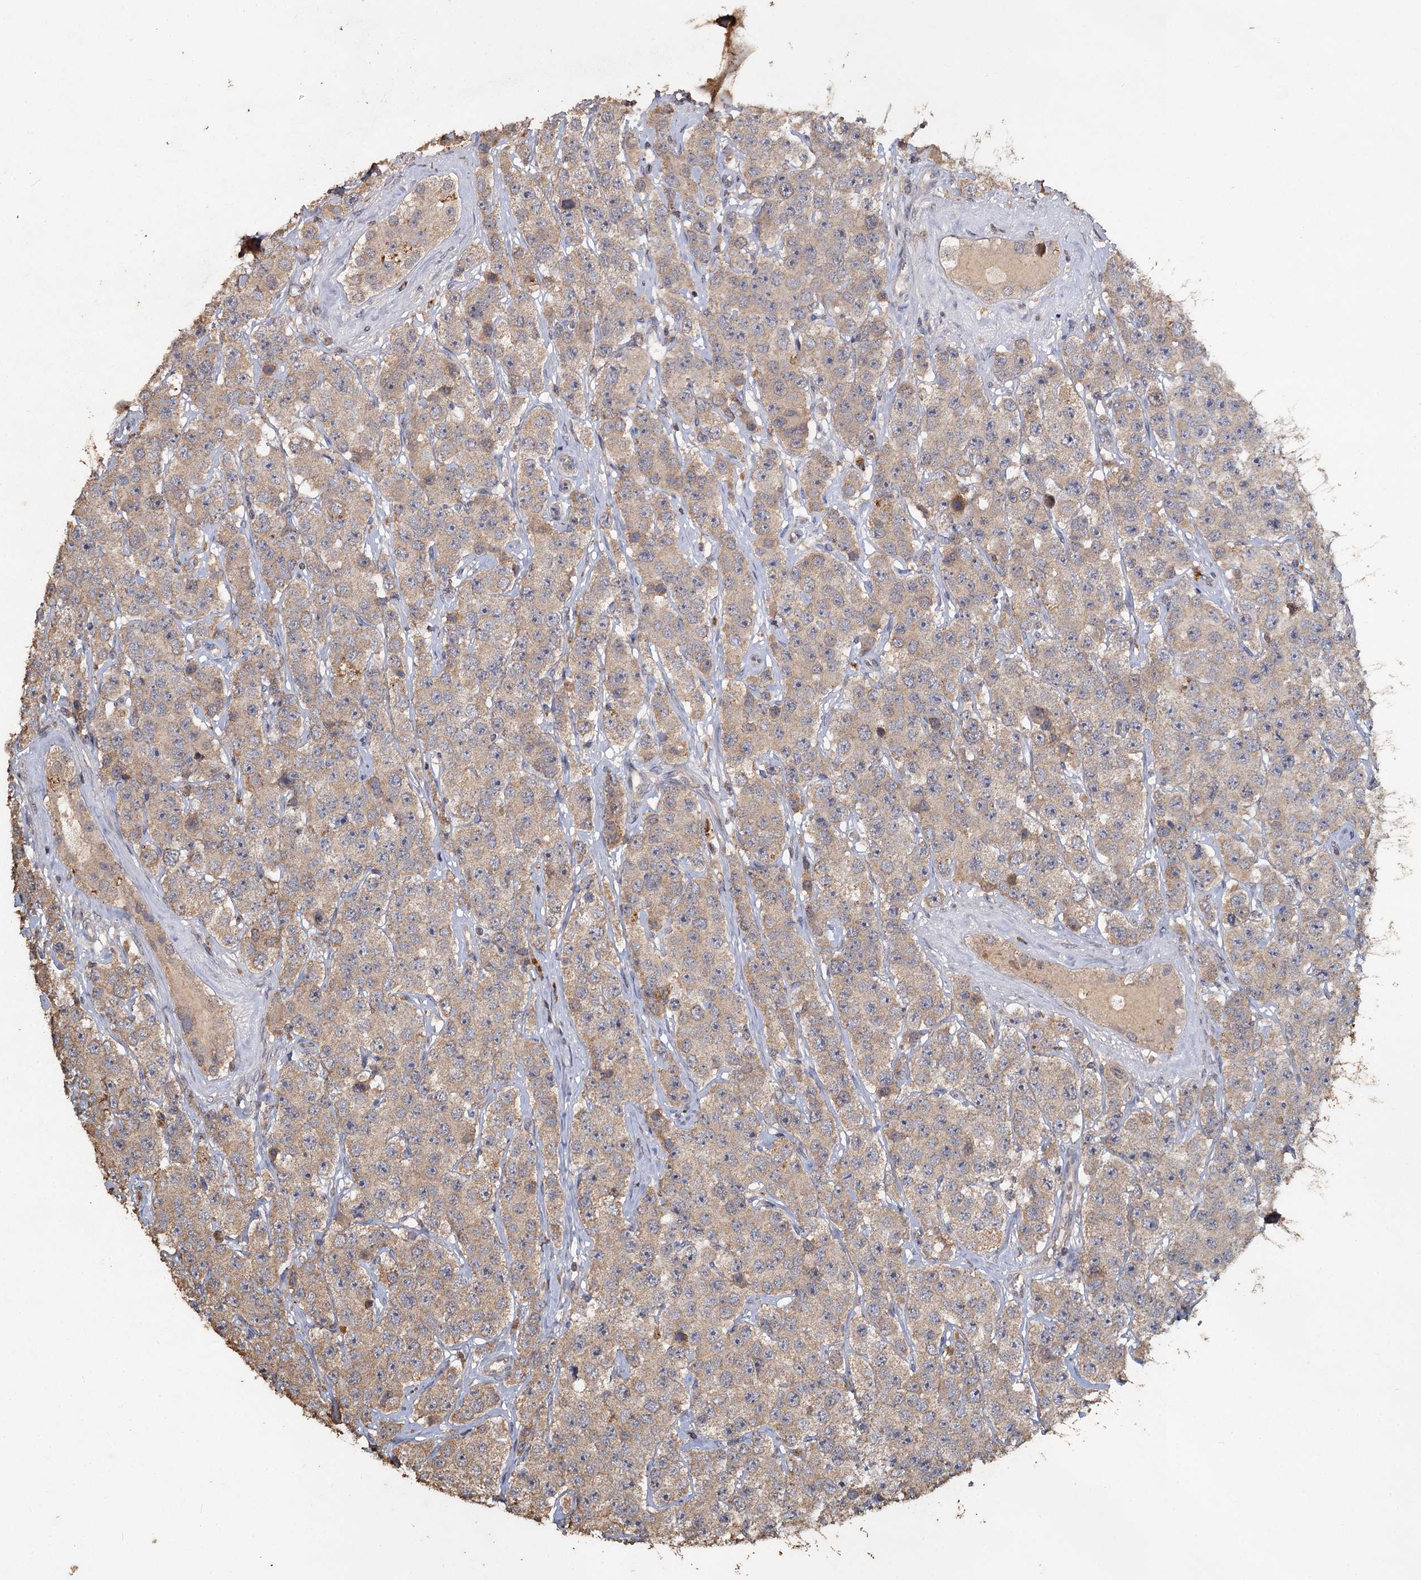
{"staining": {"intensity": "weak", "quantity": "<25%", "location": "cytoplasmic/membranous"}, "tissue": "testis cancer", "cell_type": "Tumor cells", "image_type": "cancer", "snomed": [{"axis": "morphology", "description": "Seminoma, NOS"}, {"axis": "topography", "description": "Testis"}], "caption": "Immunohistochemical staining of human testis cancer reveals no significant staining in tumor cells.", "gene": "CCDC61", "patient": {"sex": "male", "age": 28}}